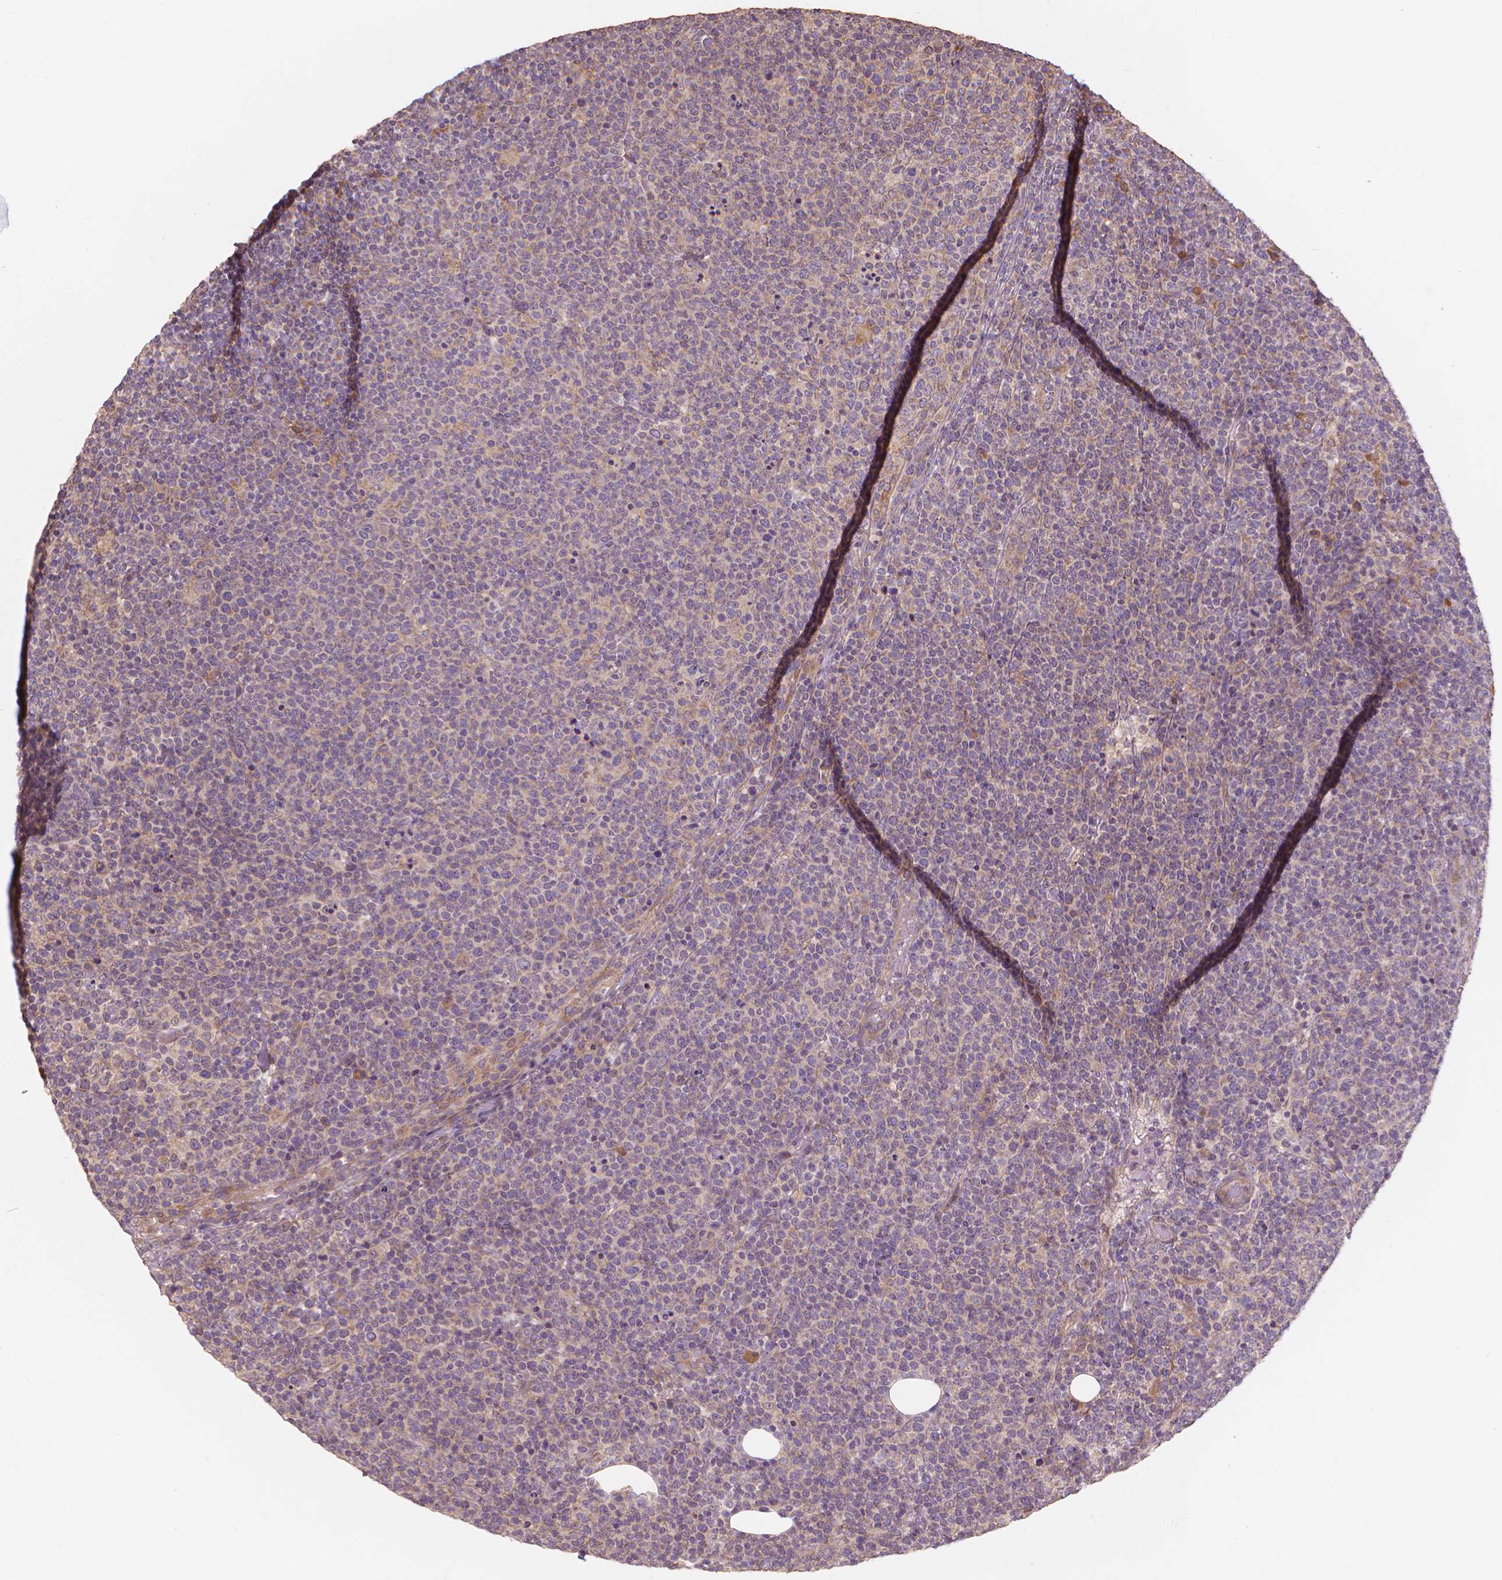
{"staining": {"intensity": "weak", "quantity": "25%-75%", "location": "cytoplasmic/membranous"}, "tissue": "lymphoma", "cell_type": "Tumor cells", "image_type": "cancer", "snomed": [{"axis": "morphology", "description": "Malignant lymphoma, non-Hodgkin's type, High grade"}, {"axis": "topography", "description": "Lymph node"}], "caption": "Immunohistochemistry of lymphoma demonstrates low levels of weak cytoplasmic/membranous expression in about 25%-75% of tumor cells. (DAB (3,3'-diaminobenzidine) = brown stain, brightfield microscopy at high magnification).", "gene": "TAB2", "patient": {"sex": "male", "age": 61}}